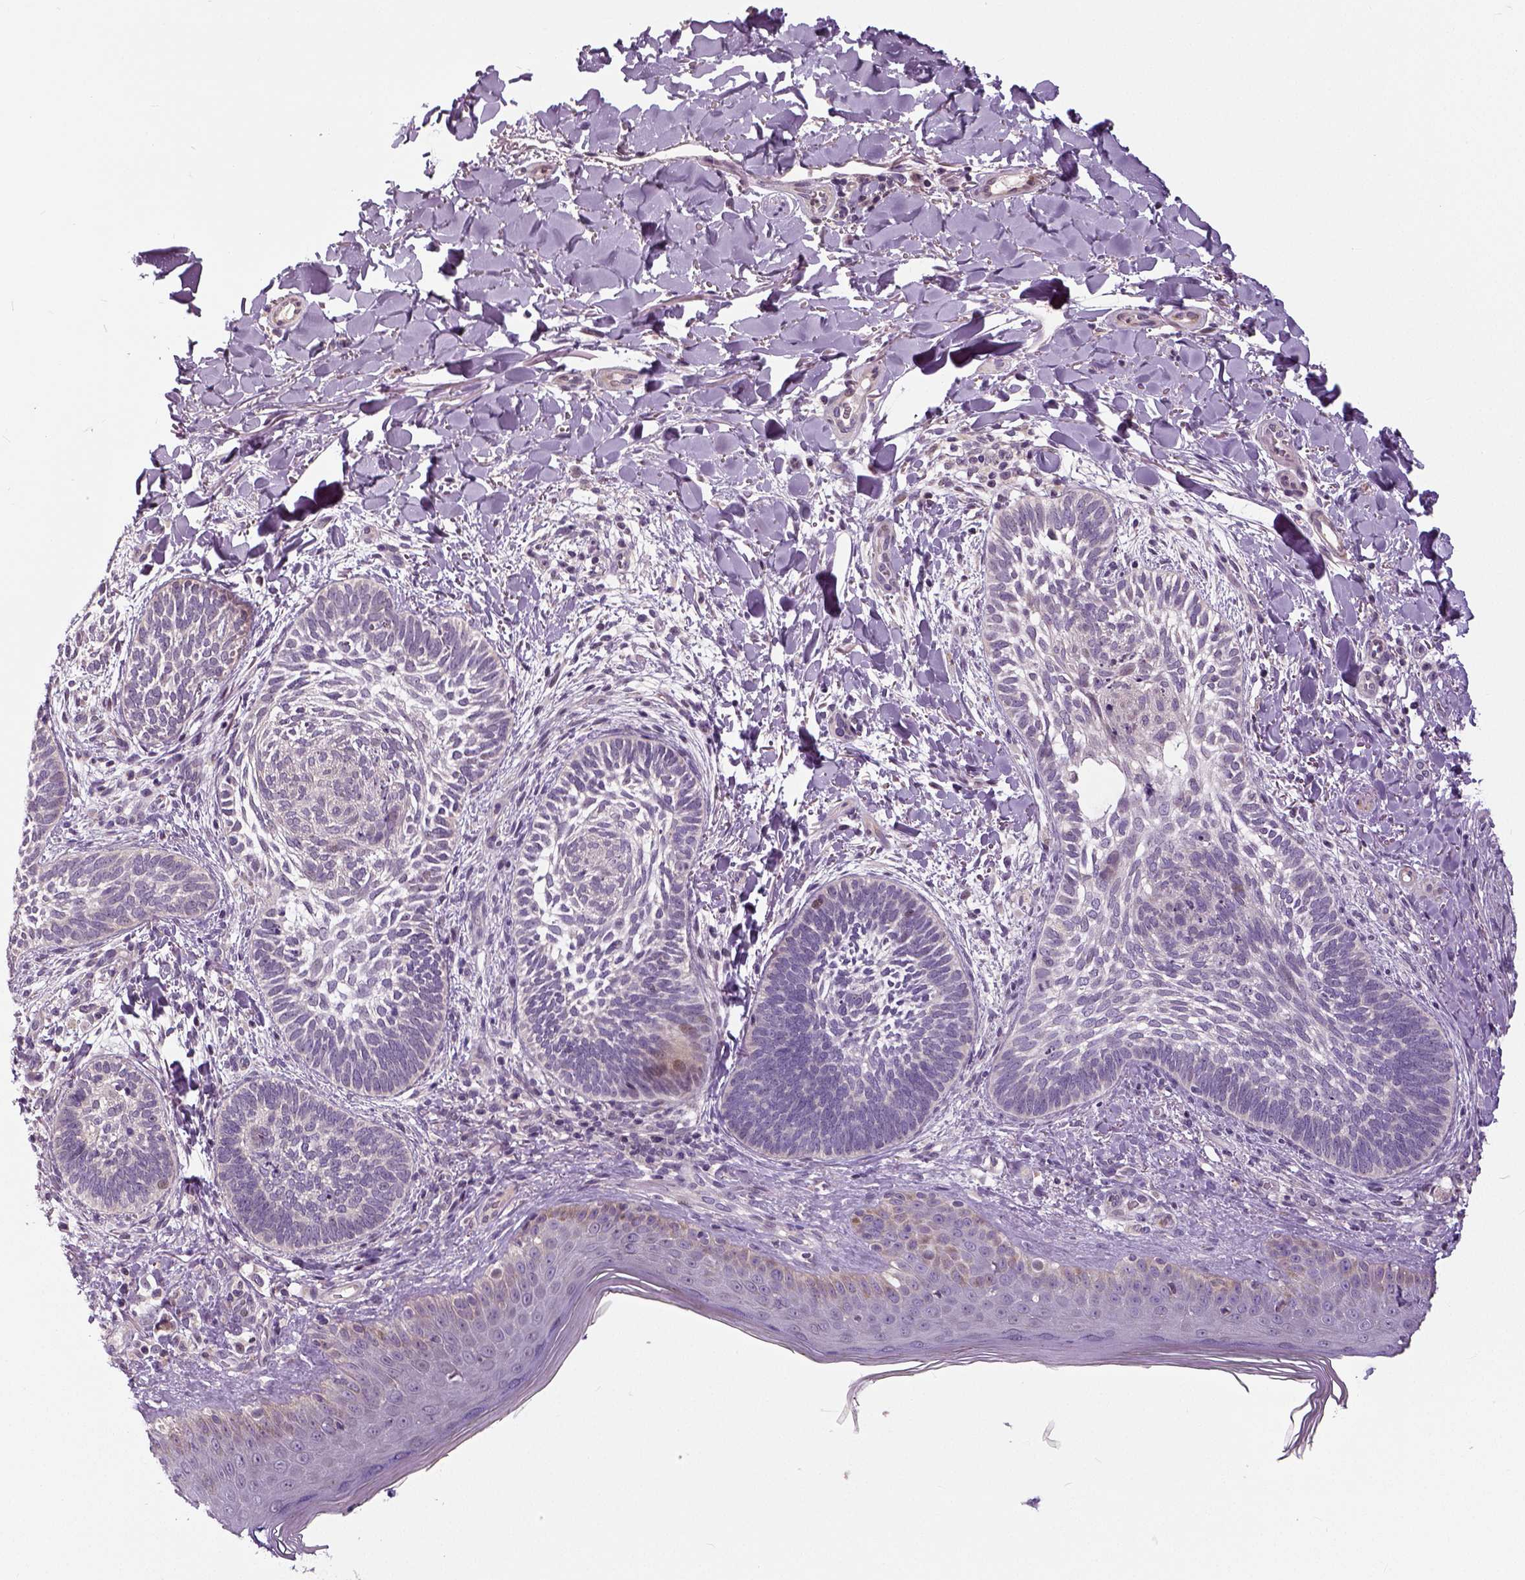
{"staining": {"intensity": "negative", "quantity": "none", "location": "none"}, "tissue": "skin cancer", "cell_type": "Tumor cells", "image_type": "cancer", "snomed": [{"axis": "morphology", "description": "Normal tissue, NOS"}, {"axis": "morphology", "description": "Basal cell carcinoma"}, {"axis": "topography", "description": "Skin"}], "caption": "Tumor cells are negative for brown protein staining in basal cell carcinoma (skin).", "gene": "NECAB1", "patient": {"sex": "male", "age": 46}}